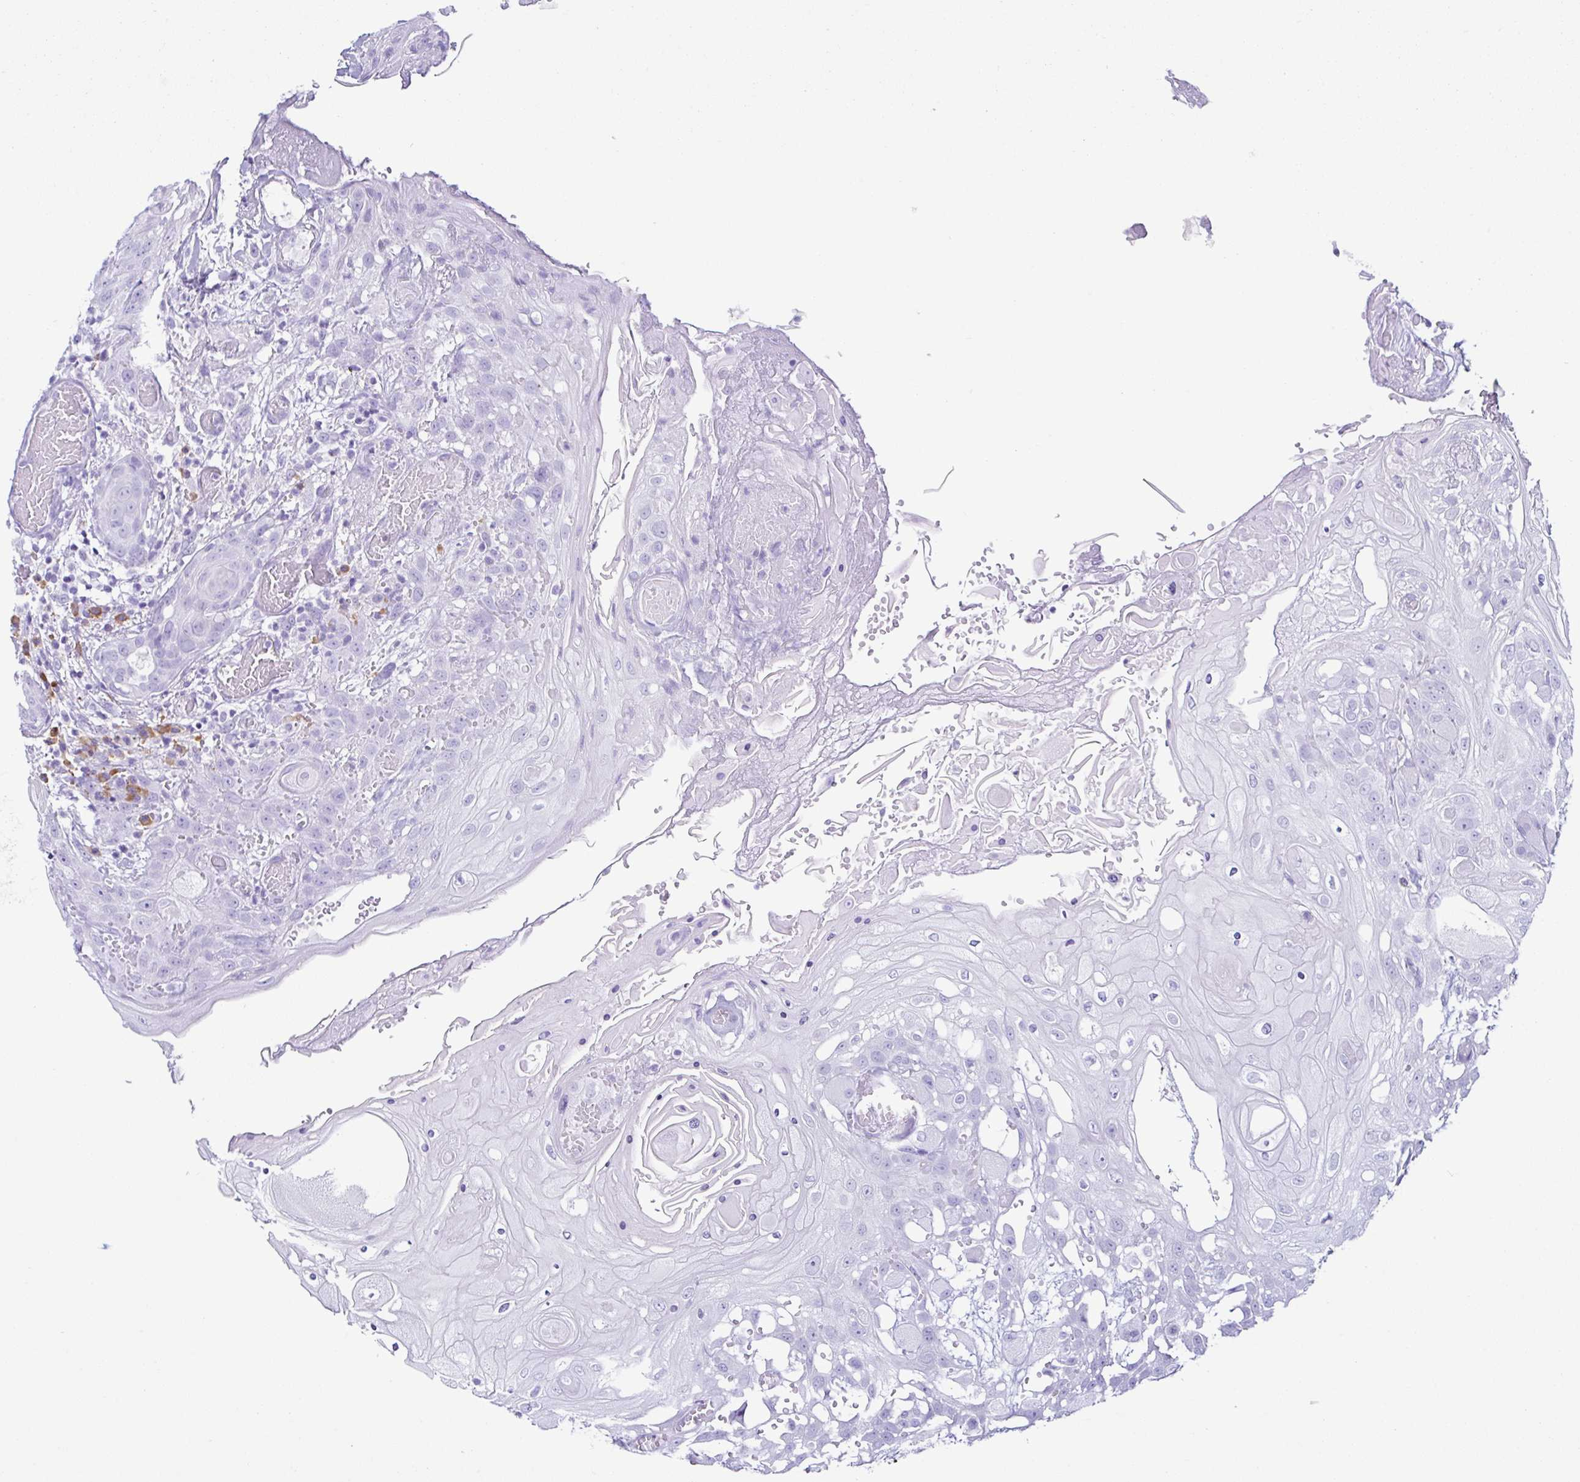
{"staining": {"intensity": "negative", "quantity": "none", "location": "none"}, "tissue": "head and neck cancer", "cell_type": "Tumor cells", "image_type": "cancer", "snomed": [{"axis": "morphology", "description": "Squamous cell carcinoma, NOS"}, {"axis": "topography", "description": "Head-Neck"}], "caption": "An image of head and neck cancer (squamous cell carcinoma) stained for a protein demonstrates no brown staining in tumor cells.", "gene": "PIGF", "patient": {"sex": "female", "age": 43}}